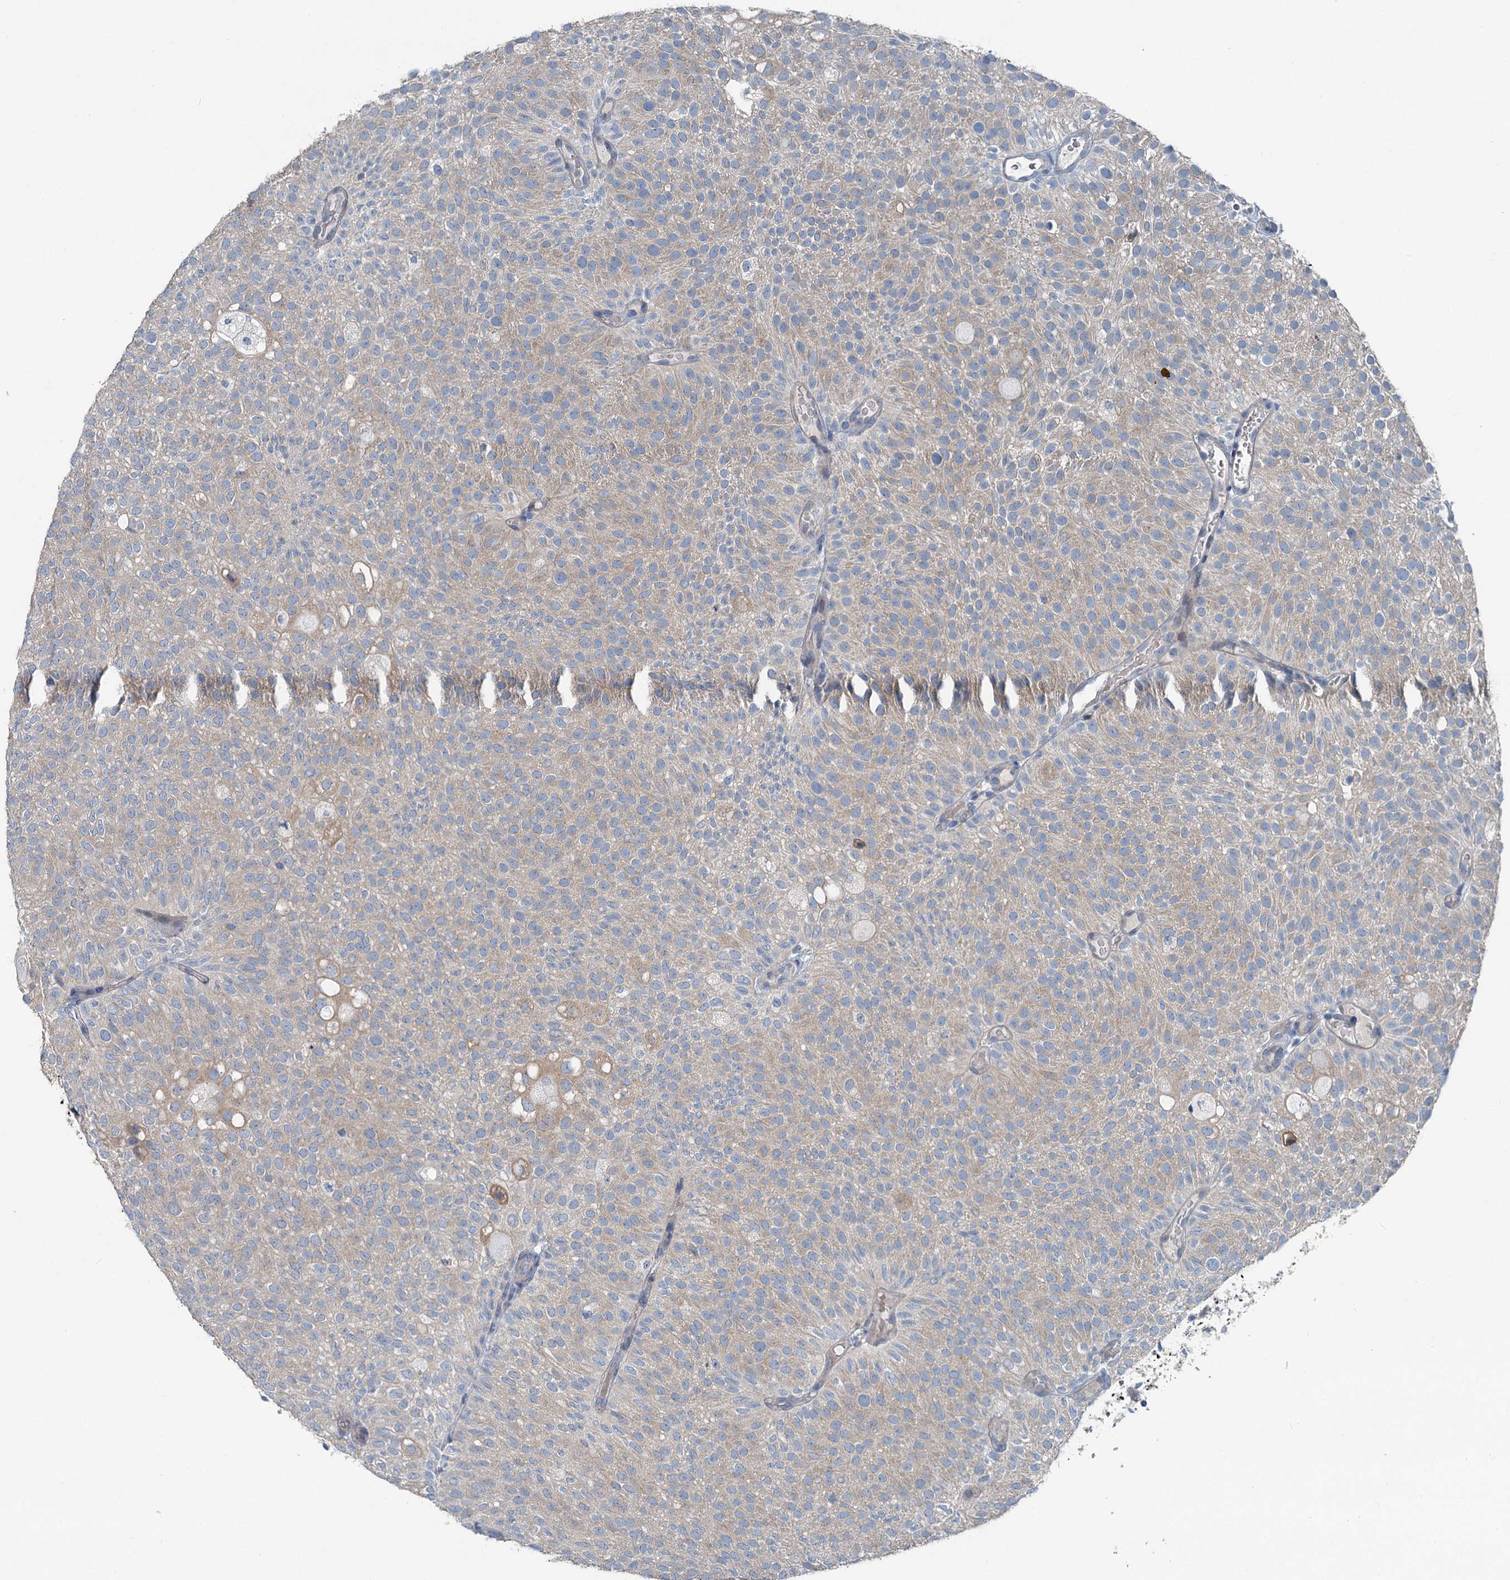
{"staining": {"intensity": "weak", "quantity": ">75%", "location": "cytoplasmic/membranous"}, "tissue": "urothelial cancer", "cell_type": "Tumor cells", "image_type": "cancer", "snomed": [{"axis": "morphology", "description": "Urothelial carcinoma, Low grade"}, {"axis": "topography", "description": "Urinary bladder"}], "caption": "DAB (3,3'-diaminobenzidine) immunohistochemical staining of human urothelial carcinoma (low-grade) shows weak cytoplasmic/membranous protein expression in approximately >75% of tumor cells.", "gene": "C6orf120", "patient": {"sex": "male", "age": 78}}